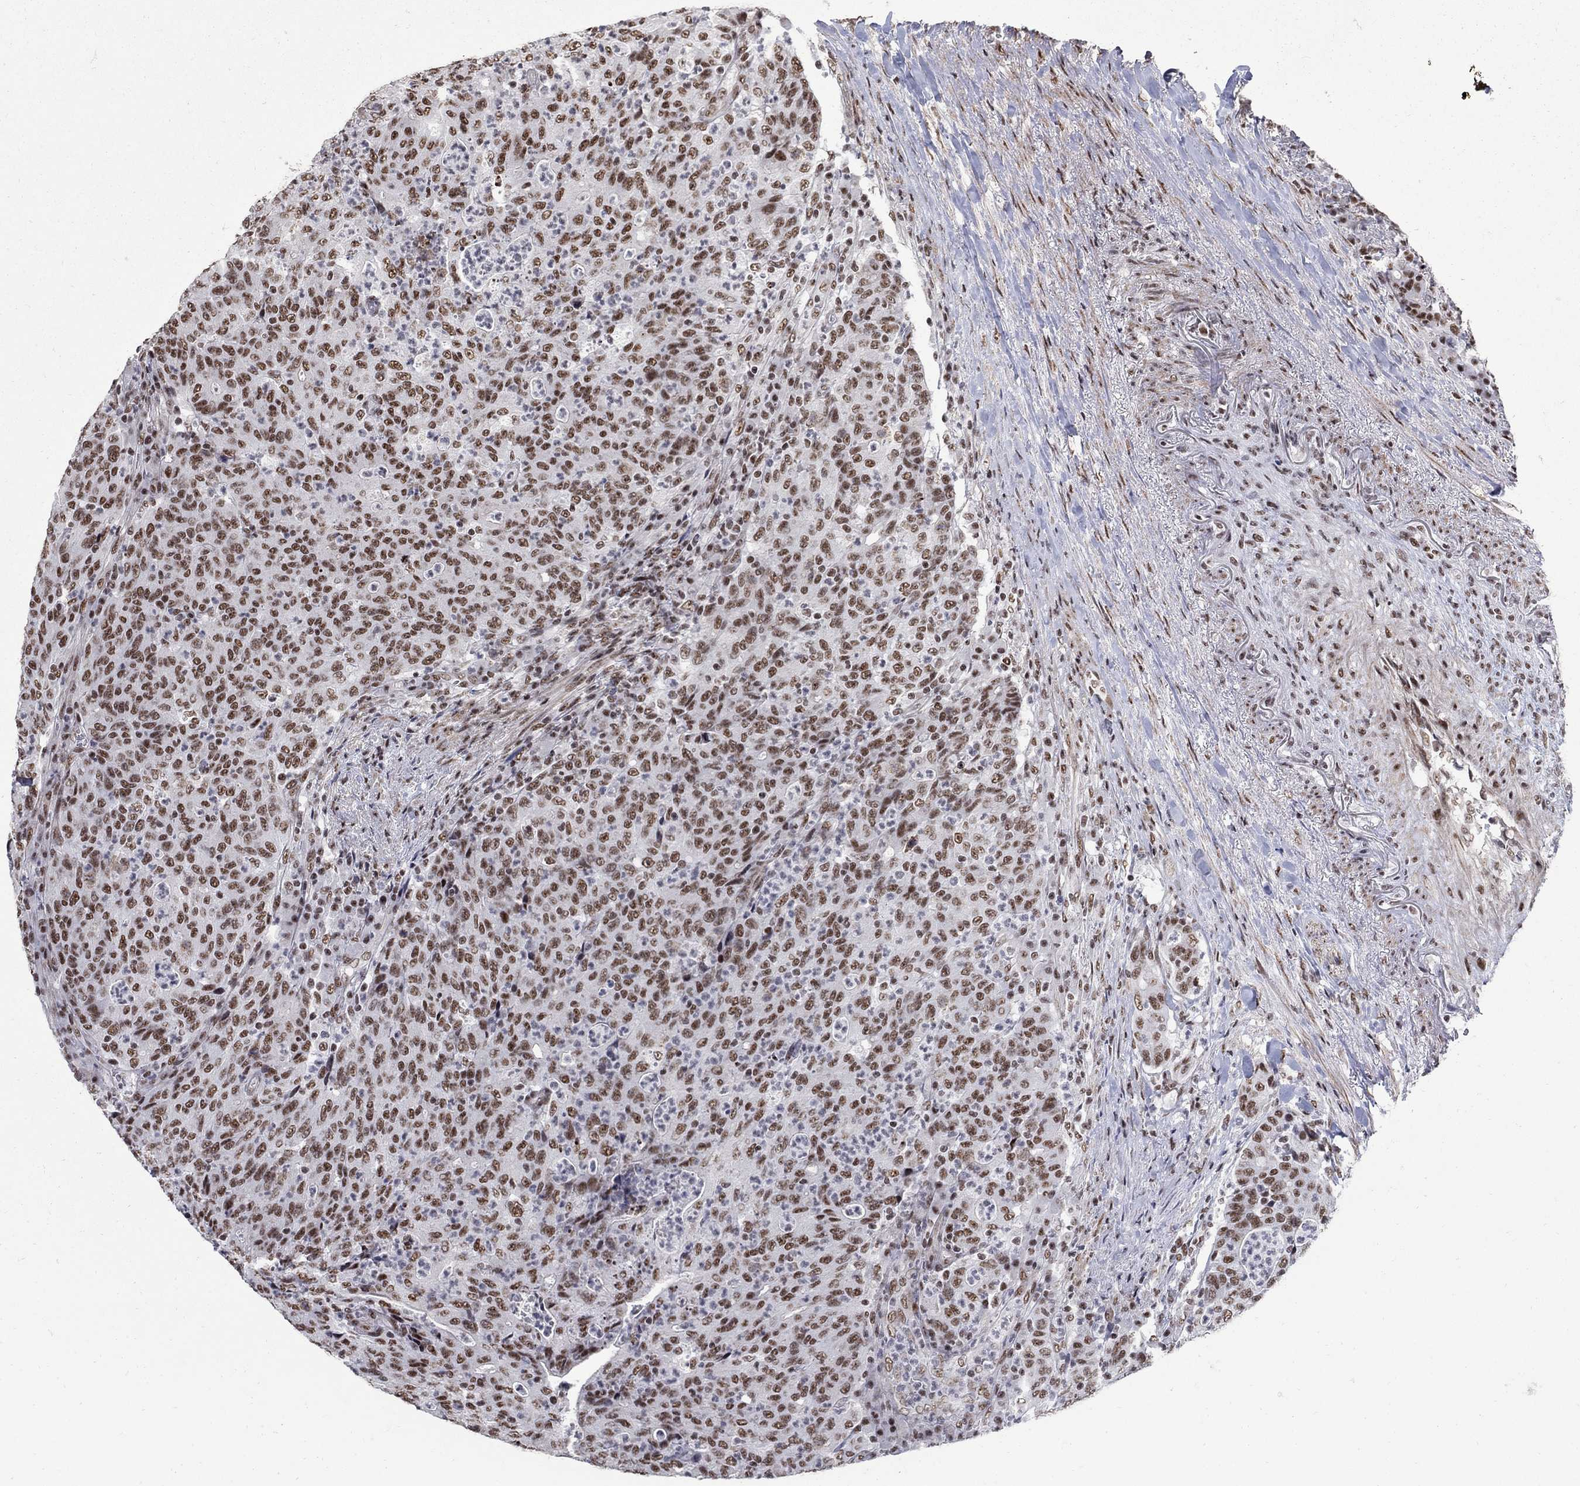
{"staining": {"intensity": "moderate", "quantity": ">75%", "location": "nuclear"}, "tissue": "colorectal cancer", "cell_type": "Tumor cells", "image_type": "cancer", "snomed": [{"axis": "morphology", "description": "Adenocarcinoma, NOS"}, {"axis": "topography", "description": "Colon"}], "caption": "Colorectal adenocarcinoma tissue reveals moderate nuclear positivity in approximately >75% of tumor cells, visualized by immunohistochemistry.", "gene": "PNISR", "patient": {"sex": "male", "age": 70}}